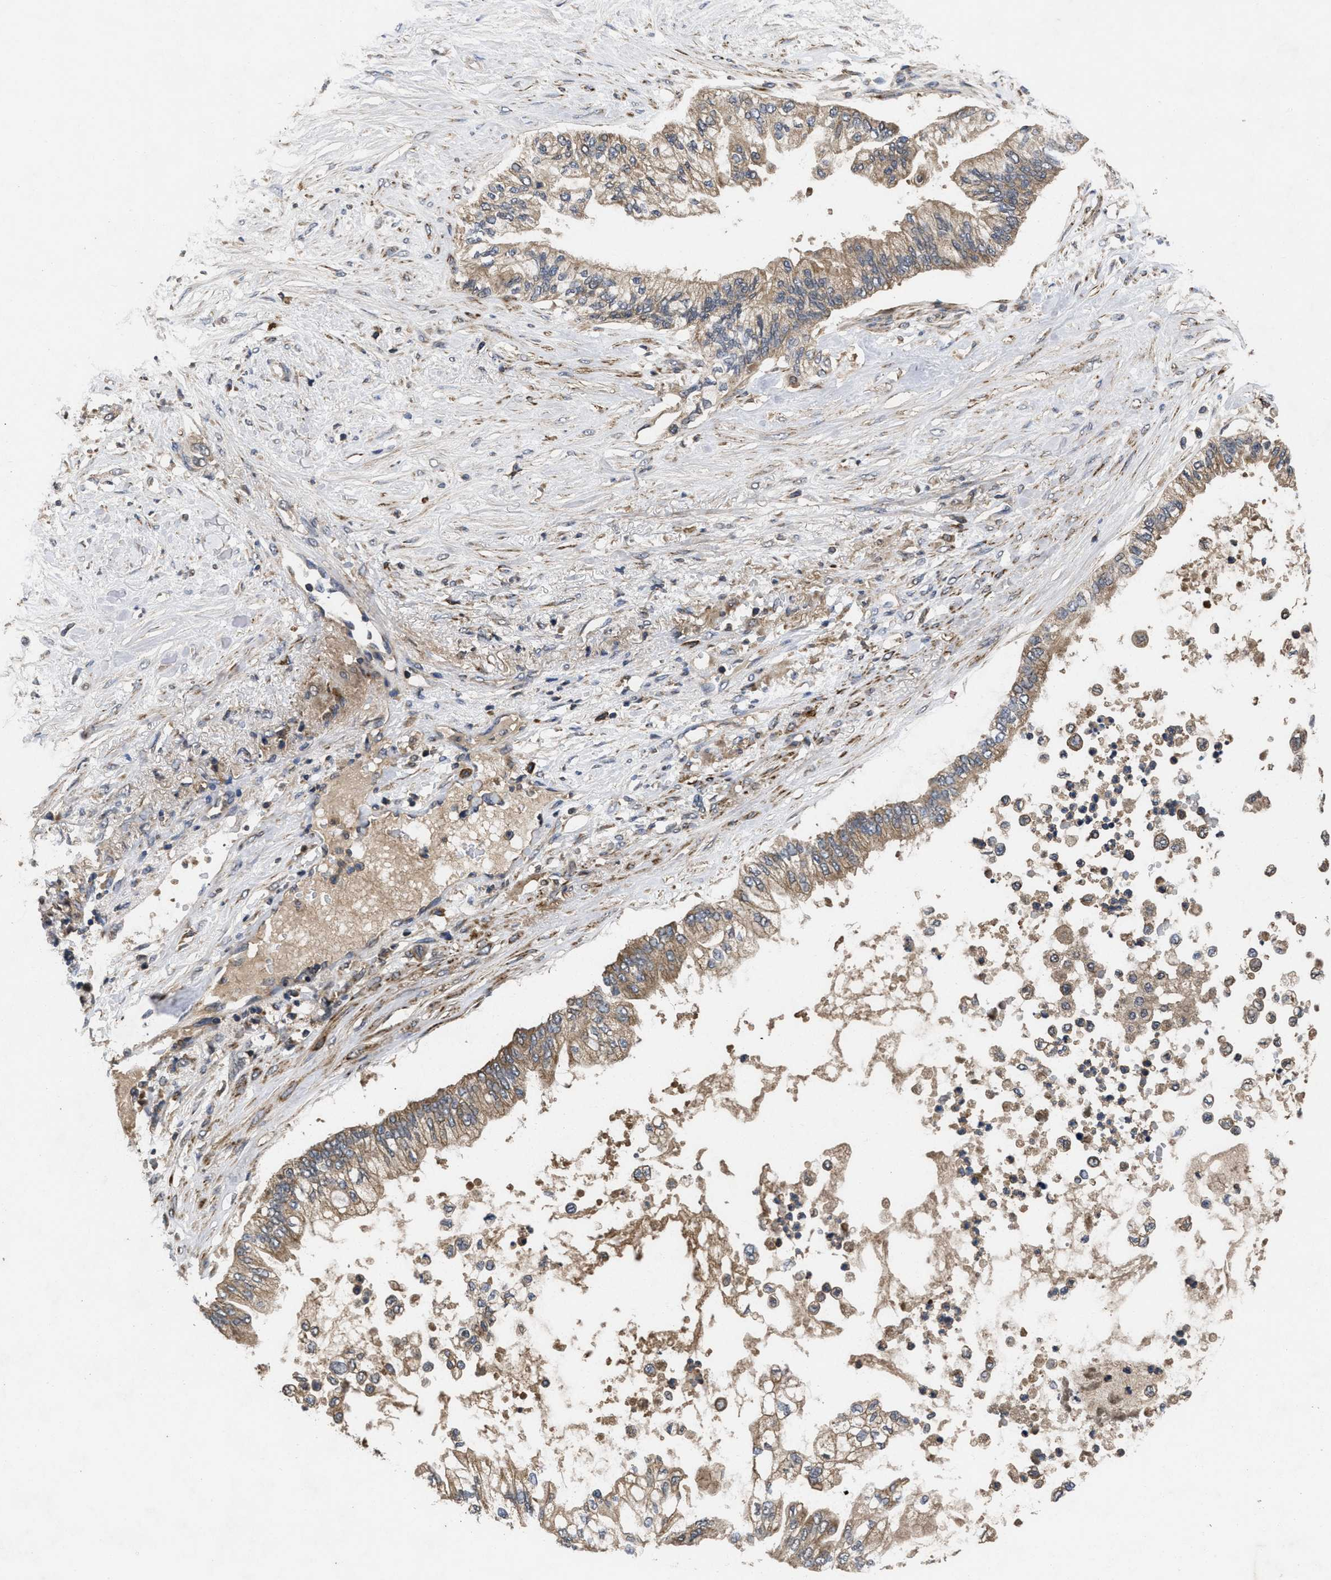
{"staining": {"intensity": "moderate", "quantity": ">75%", "location": "cytoplasmic/membranous"}, "tissue": "pancreatic cancer", "cell_type": "Tumor cells", "image_type": "cancer", "snomed": [{"axis": "morphology", "description": "Normal tissue, NOS"}, {"axis": "morphology", "description": "Adenocarcinoma, NOS"}, {"axis": "topography", "description": "Pancreas"}, {"axis": "topography", "description": "Duodenum"}], "caption": "High-power microscopy captured an IHC histopathology image of pancreatic adenocarcinoma, revealing moderate cytoplasmic/membranous positivity in approximately >75% of tumor cells.", "gene": "LRRC3", "patient": {"sex": "female", "age": 60}}